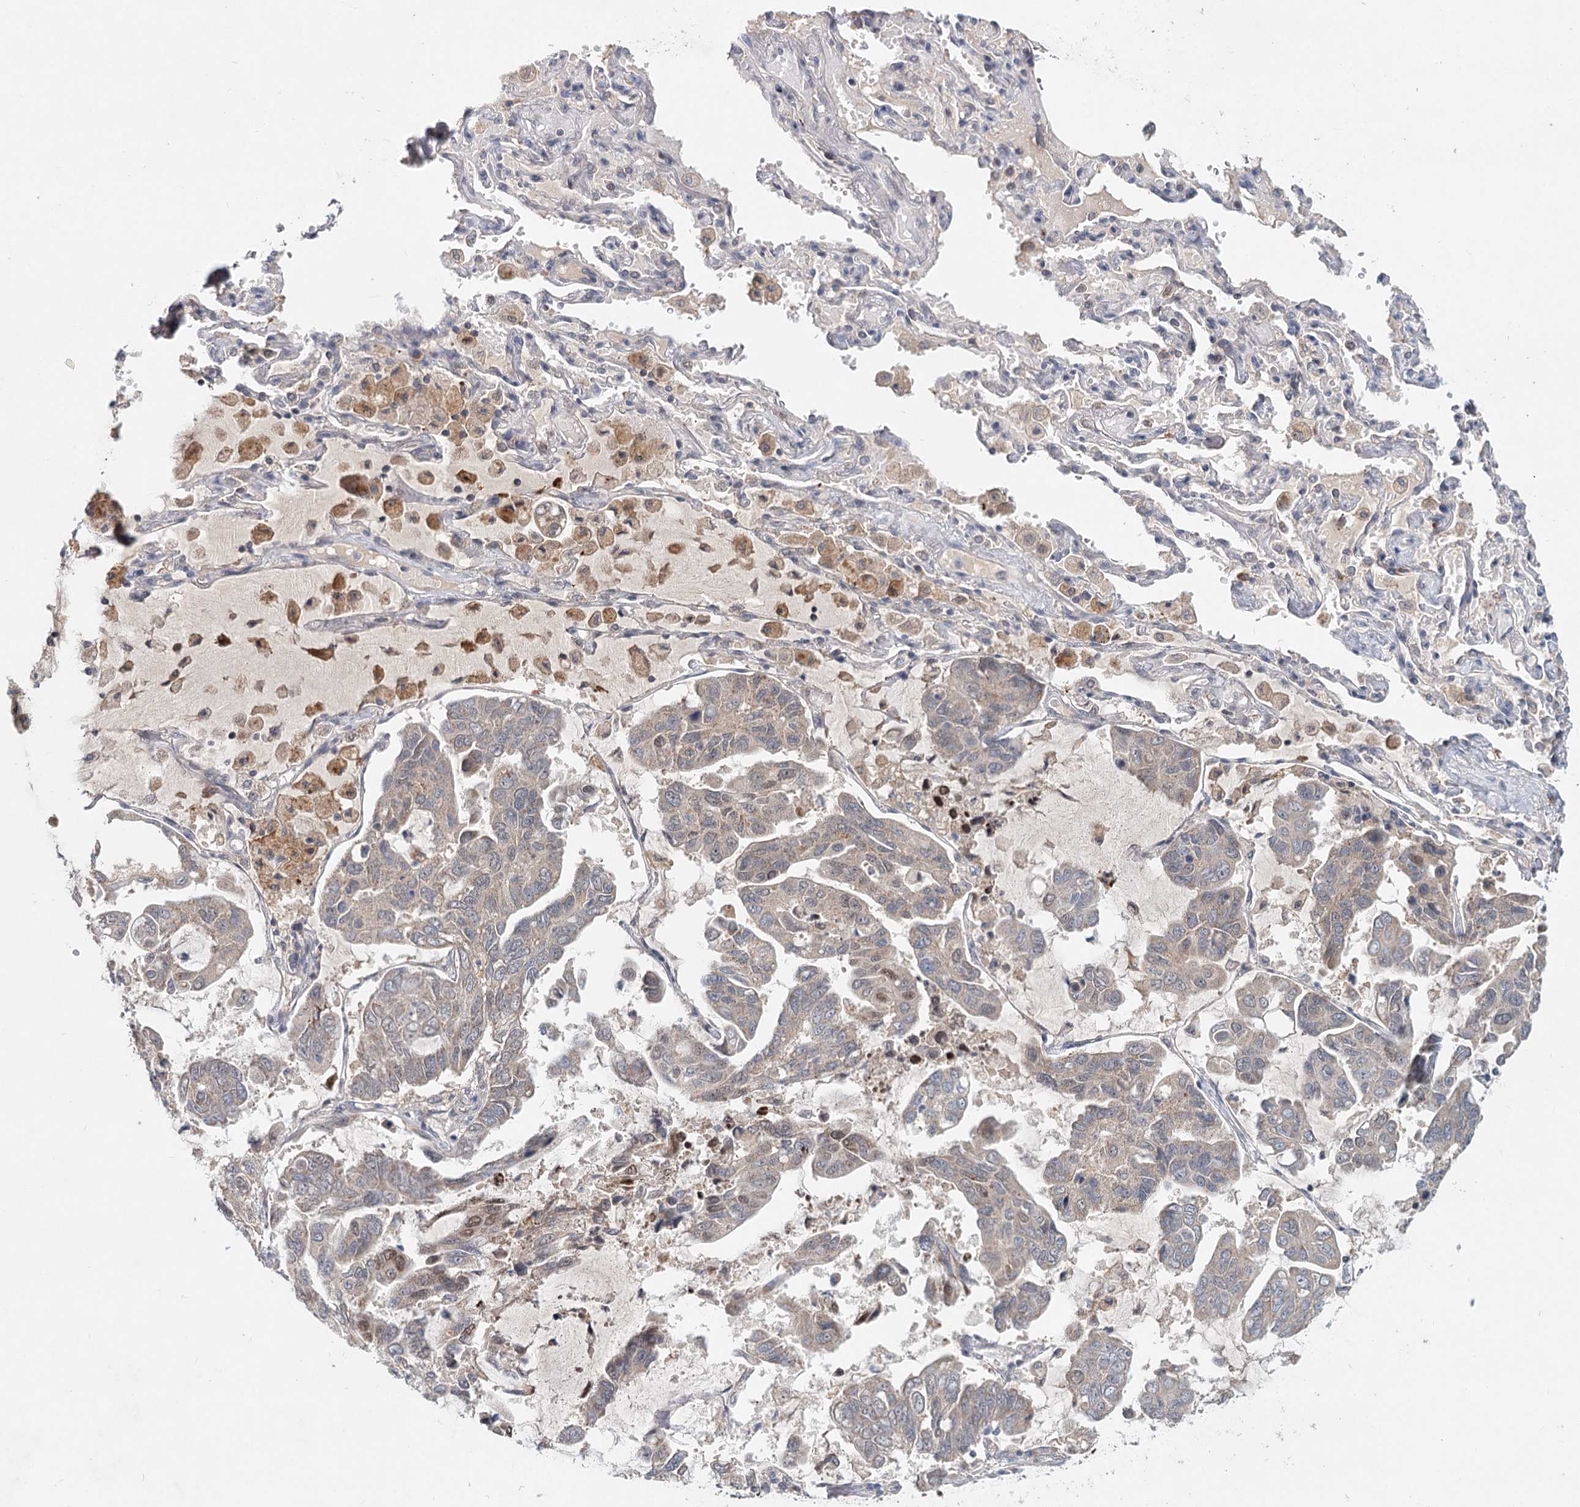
{"staining": {"intensity": "weak", "quantity": "<25%", "location": "cytoplasmic/membranous"}, "tissue": "lung cancer", "cell_type": "Tumor cells", "image_type": "cancer", "snomed": [{"axis": "morphology", "description": "Adenocarcinoma, NOS"}, {"axis": "topography", "description": "Lung"}], "caption": "A photomicrograph of lung cancer (adenocarcinoma) stained for a protein reveals no brown staining in tumor cells.", "gene": "AP3B1", "patient": {"sex": "male", "age": 64}}